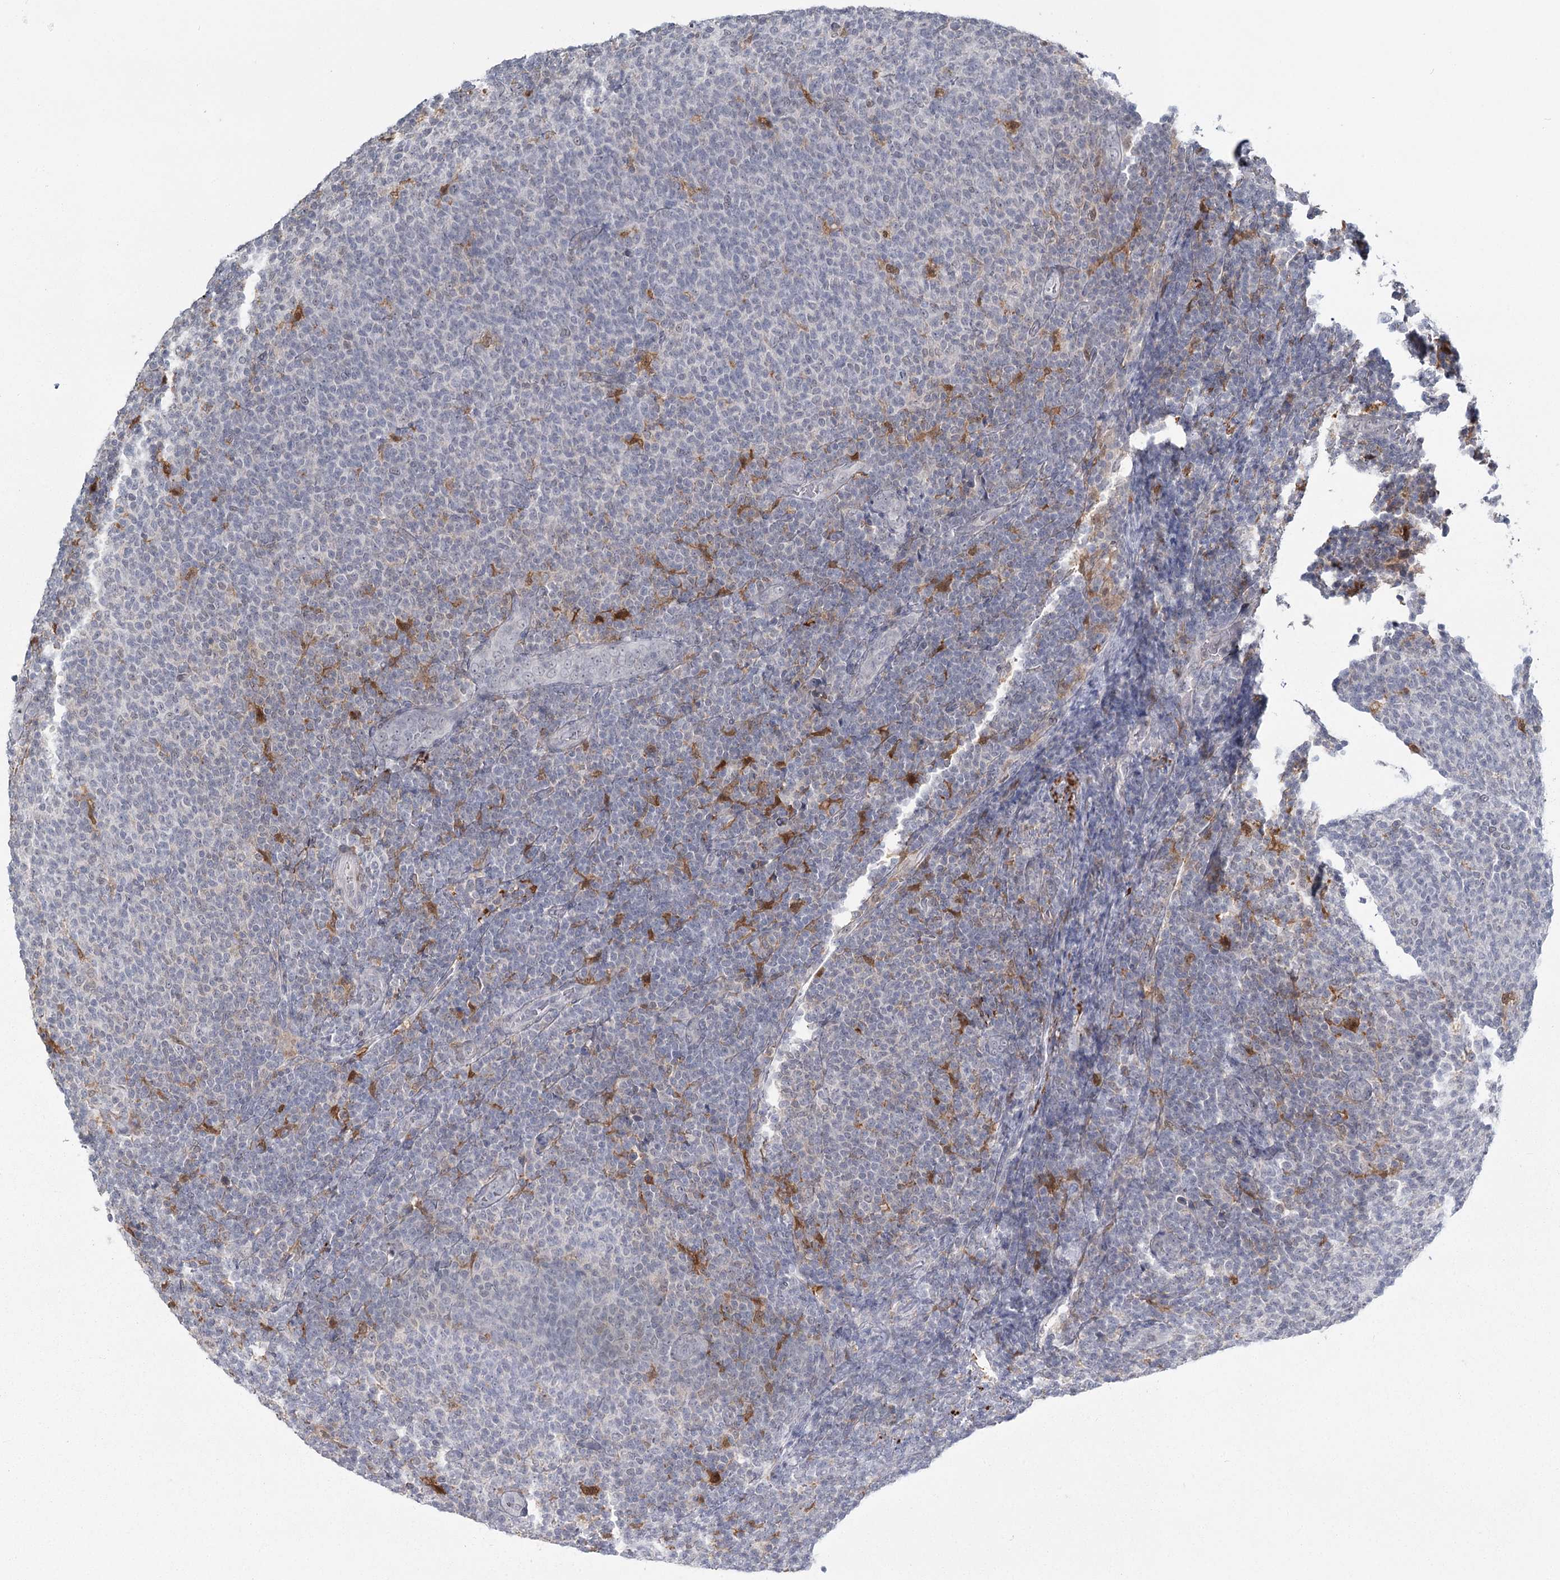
{"staining": {"intensity": "negative", "quantity": "none", "location": "none"}, "tissue": "lymphoma", "cell_type": "Tumor cells", "image_type": "cancer", "snomed": [{"axis": "morphology", "description": "Malignant lymphoma, non-Hodgkin's type, Low grade"}, {"axis": "topography", "description": "Lymph node"}], "caption": "IHC of low-grade malignant lymphoma, non-Hodgkin's type demonstrates no expression in tumor cells.", "gene": "TMEM70", "patient": {"sex": "male", "age": 66}}